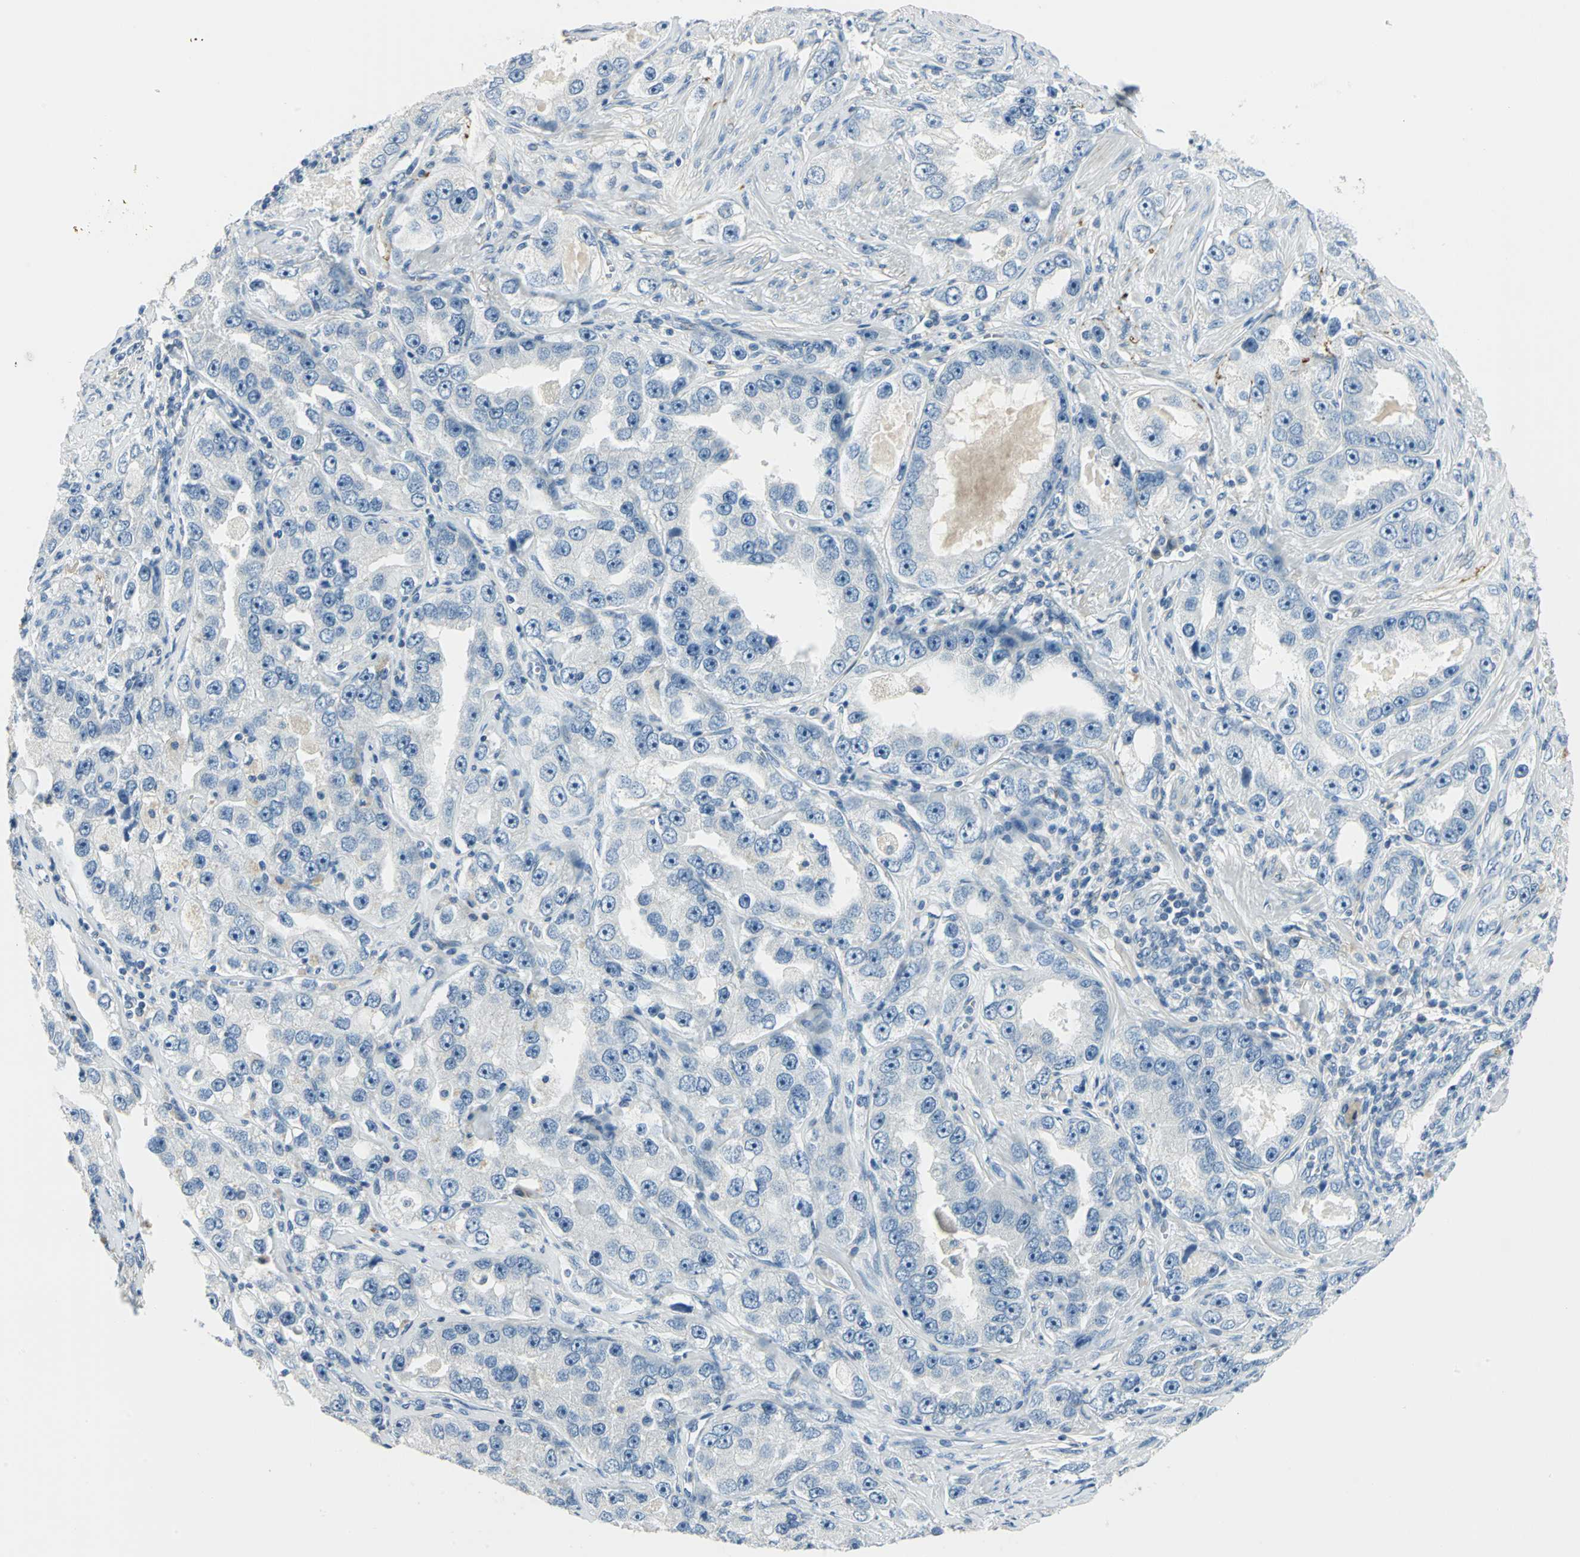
{"staining": {"intensity": "negative", "quantity": "none", "location": "none"}, "tissue": "prostate cancer", "cell_type": "Tumor cells", "image_type": "cancer", "snomed": [{"axis": "morphology", "description": "Adenocarcinoma, High grade"}, {"axis": "topography", "description": "Prostate"}], "caption": "This is an immunohistochemistry photomicrograph of adenocarcinoma (high-grade) (prostate). There is no expression in tumor cells.", "gene": "UCHL1", "patient": {"sex": "male", "age": 63}}